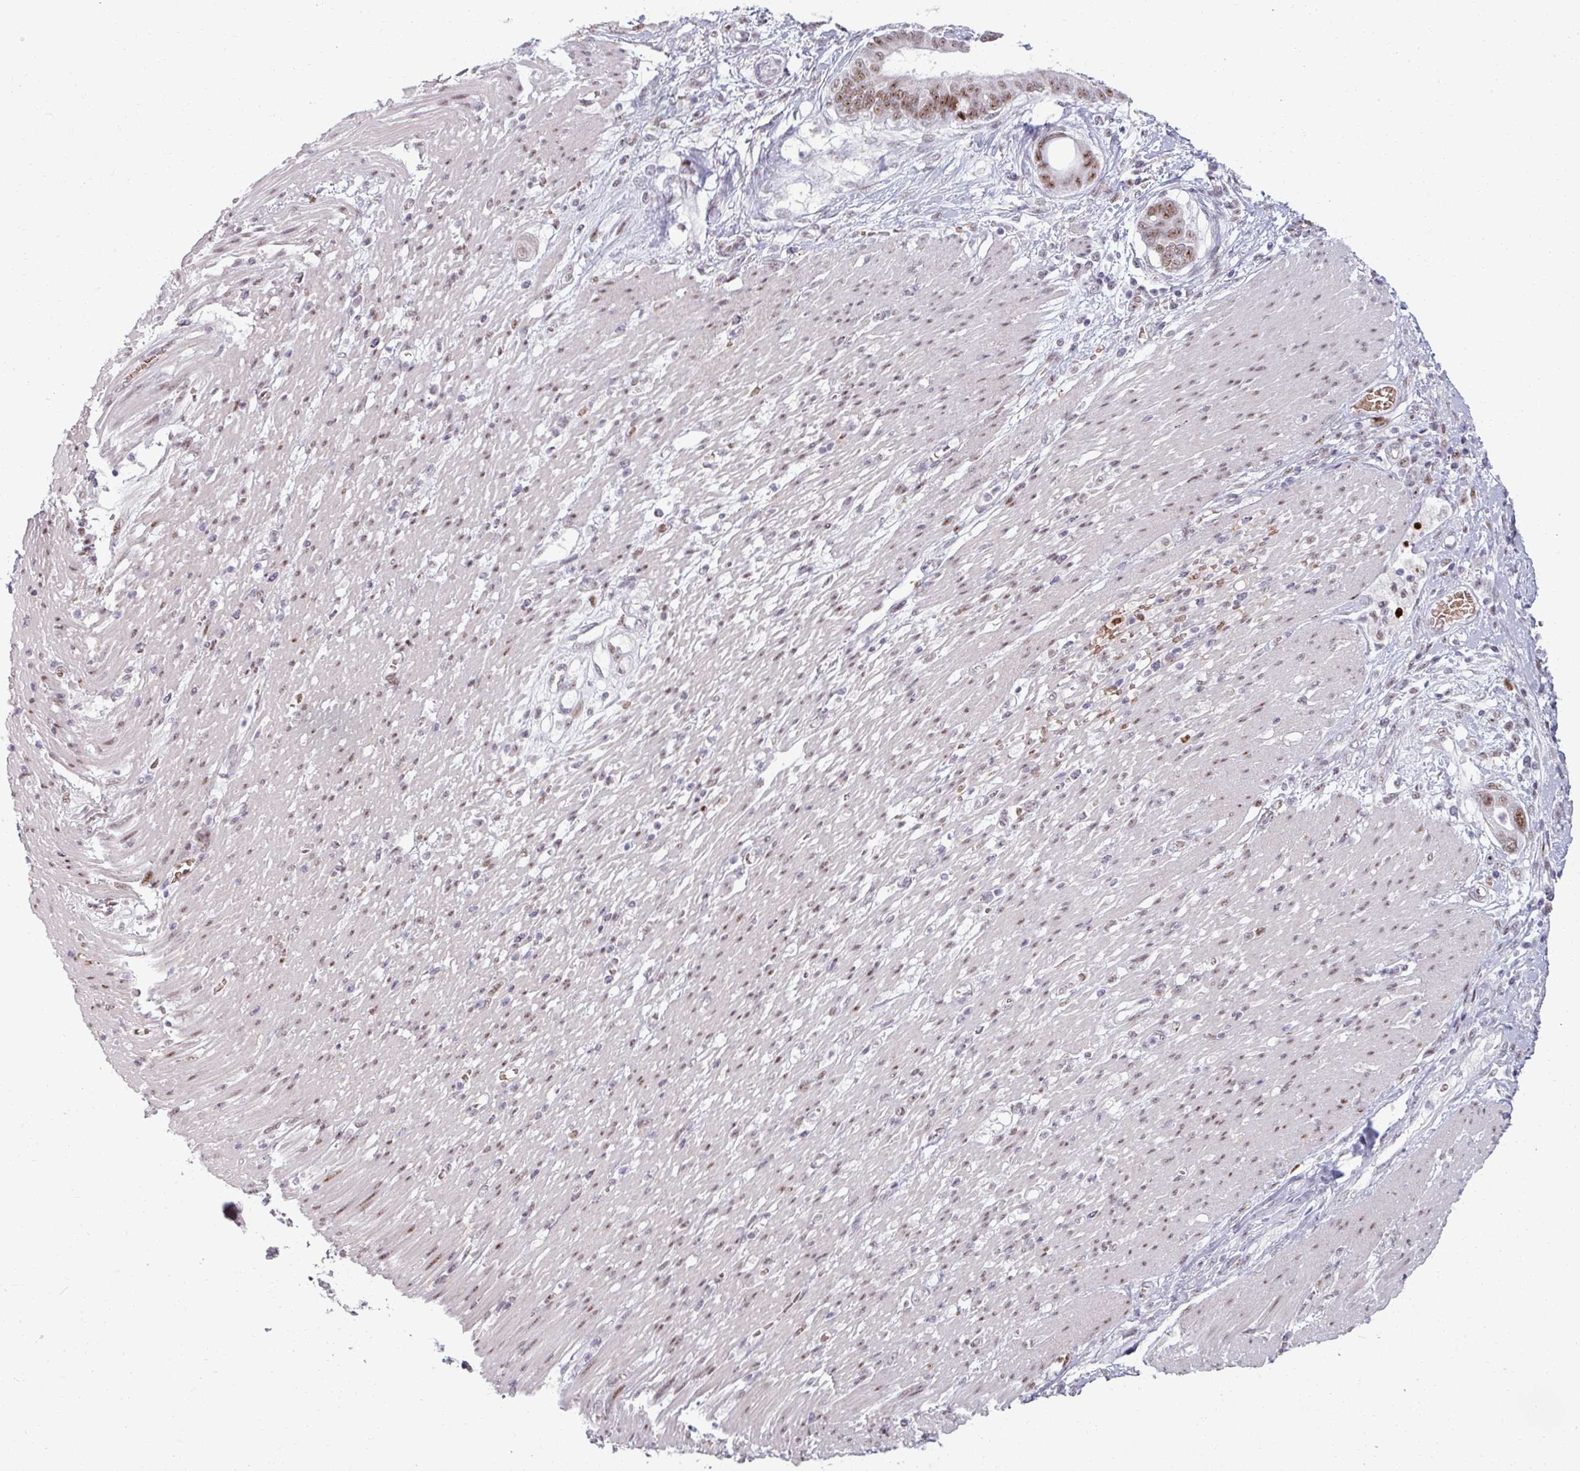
{"staining": {"intensity": "moderate", "quantity": ">75%", "location": "nuclear"}, "tissue": "pancreatic cancer", "cell_type": "Tumor cells", "image_type": "cancer", "snomed": [{"axis": "morphology", "description": "Adenocarcinoma, NOS"}, {"axis": "topography", "description": "Pancreas"}], "caption": "Human pancreatic cancer stained for a protein (brown) shows moderate nuclear positive expression in about >75% of tumor cells.", "gene": "NCOR1", "patient": {"sex": "male", "age": 68}}